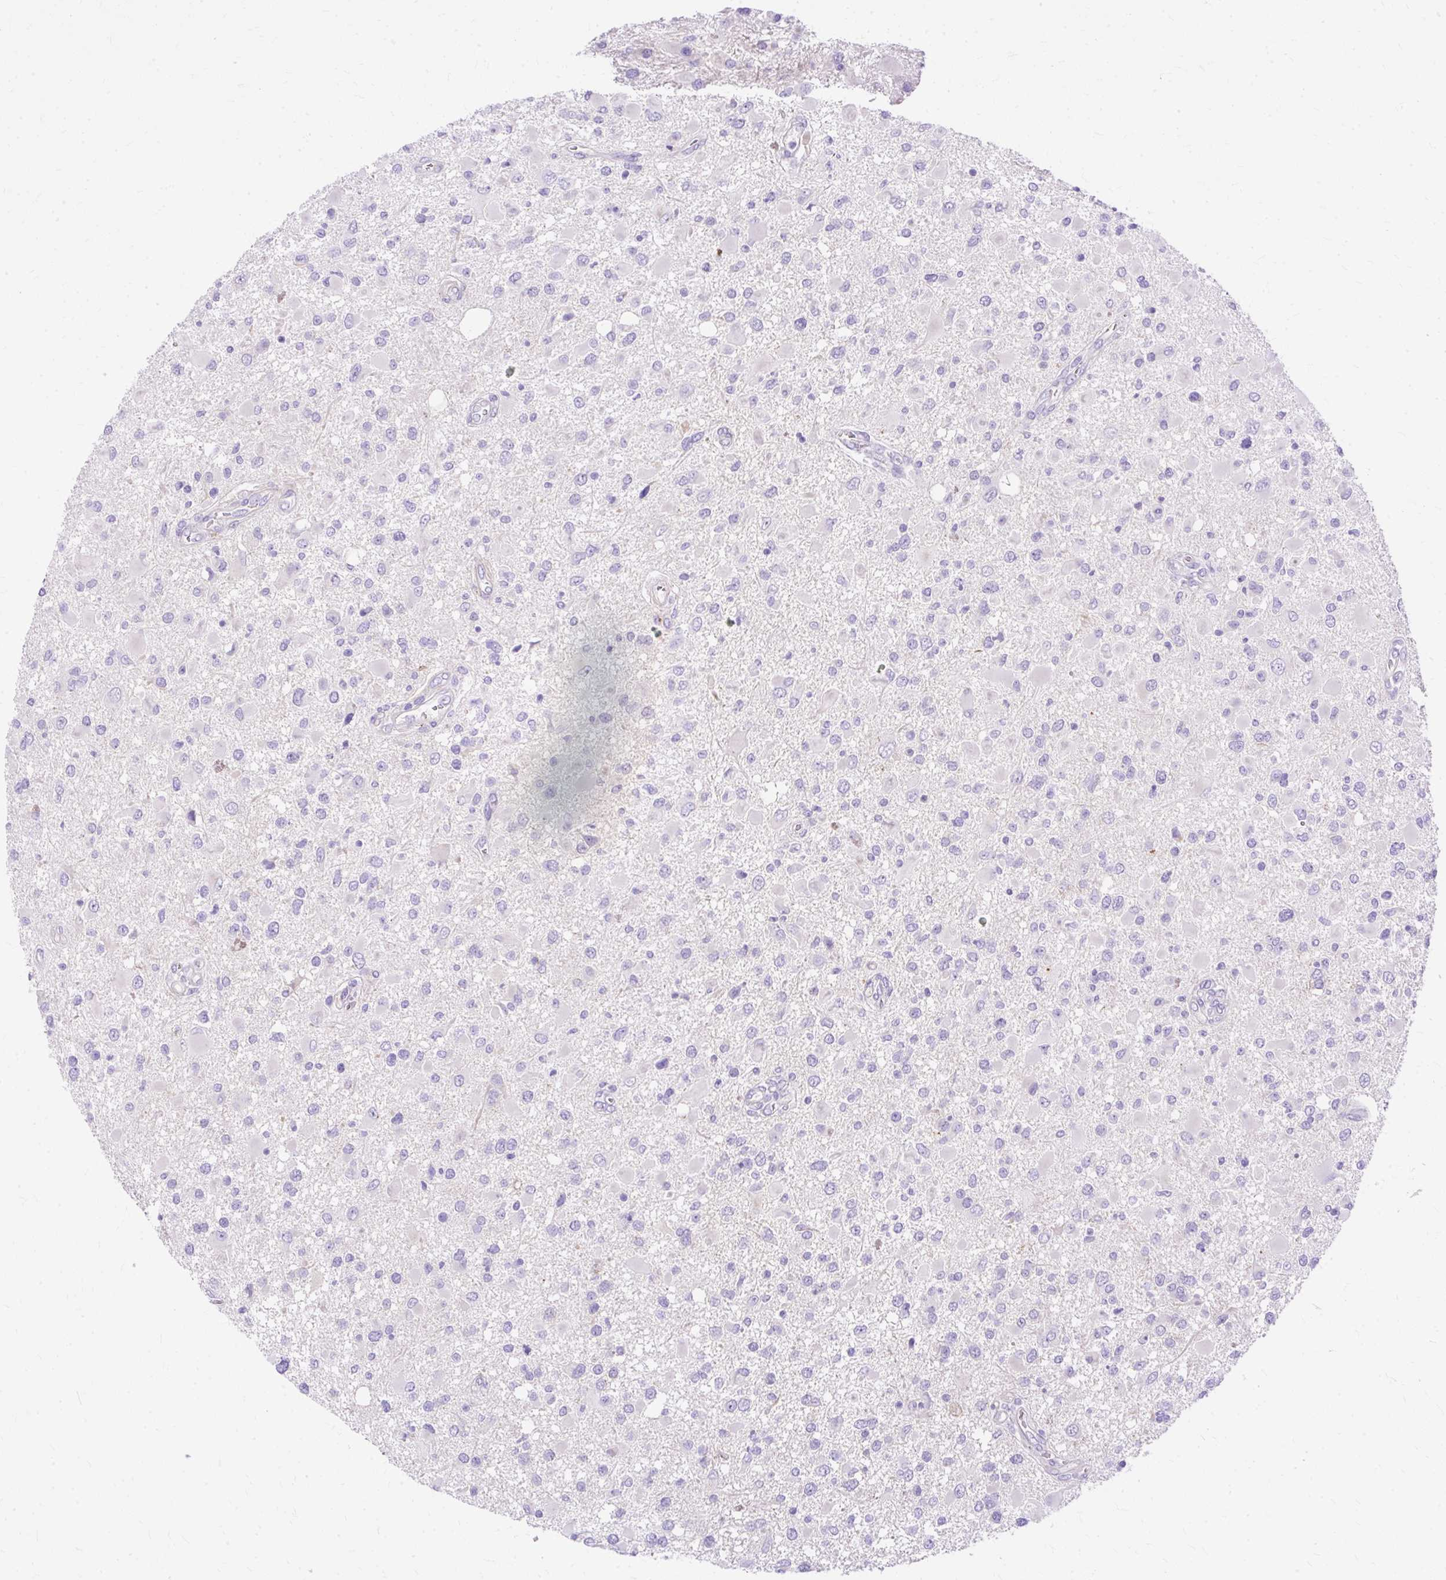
{"staining": {"intensity": "negative", "quantity": "none", "location": "none"}, "tissue": "glioma", "cell_type": "Tumor cells", "image_type": "cancer", "snomed": [{"axis": "morphology", "description": "Glioma, malignant, High grade"}, {"axis": "topography", "description": "Brain"}], "caption": "Immunohistochemistry (IHC) image of neoplastic tissue: human malignant high-grade glioma stained with DAB (3,3'-diaminobenzidine) displays no significant protein expression in tumor cells. (DAB immunohistochemistry (IHC), high magnification).", "gene": "MYO6", "patient": {"sex": "male", "age": 53}}